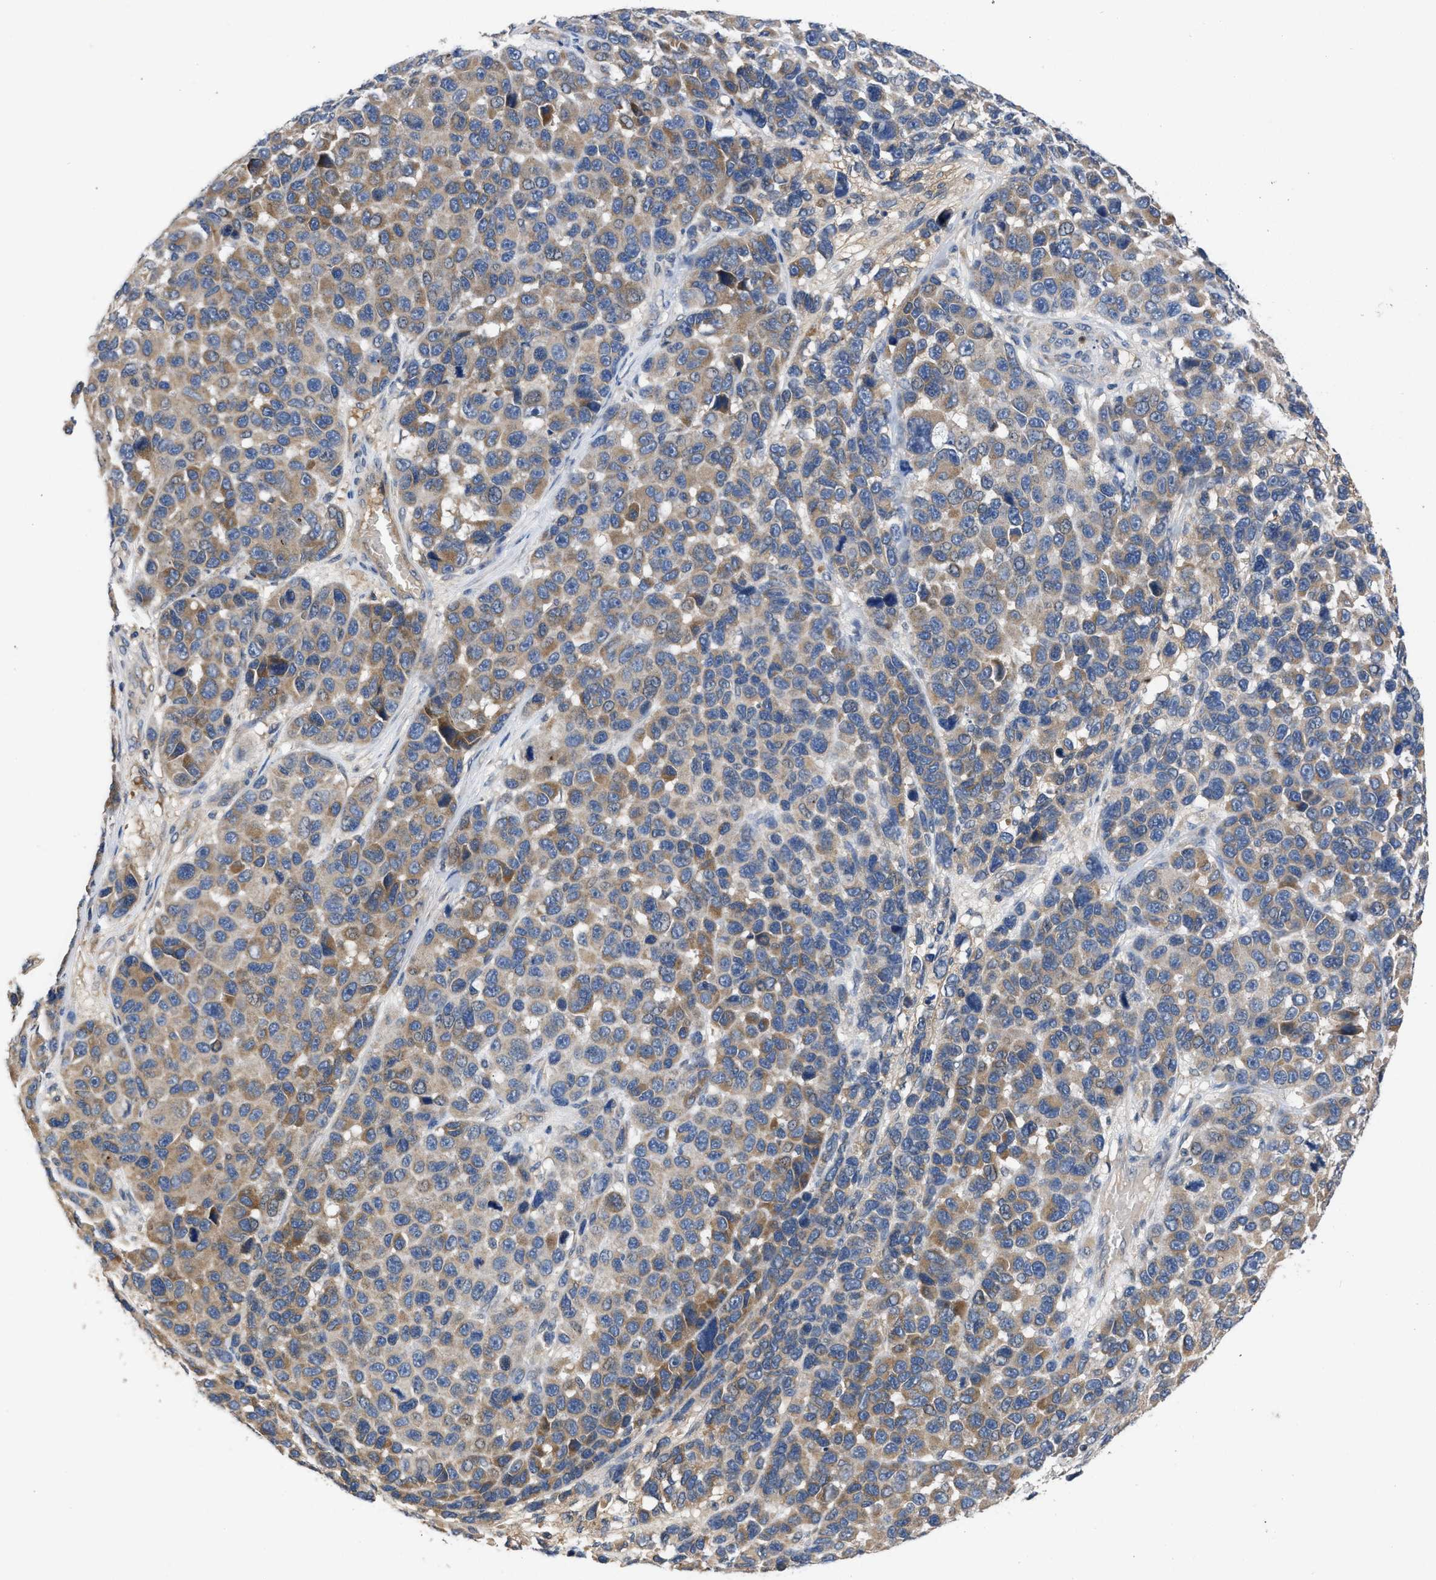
{"staining": {"intensity": "moderate", "quantity": ">75%", "location": "cytoplasmic/membranous"}, "tissue": "melanoma", "cell_type": "Tumor cells", "image_type": "cancer", "snomed": [{"axis": "morphology", "description": "Malignant melanoma, NOS"}, {"axis": "topography", "description": "Skin"}], "caption": "Protein expression analysis of human melanoma reveals moderate cytoplasmic/membranous positivity in approximately >75% of tumor cells. Nuclei are stained in blue.", "gene": "VPS4A", "patient": {"sex": "male", "age": 53}}